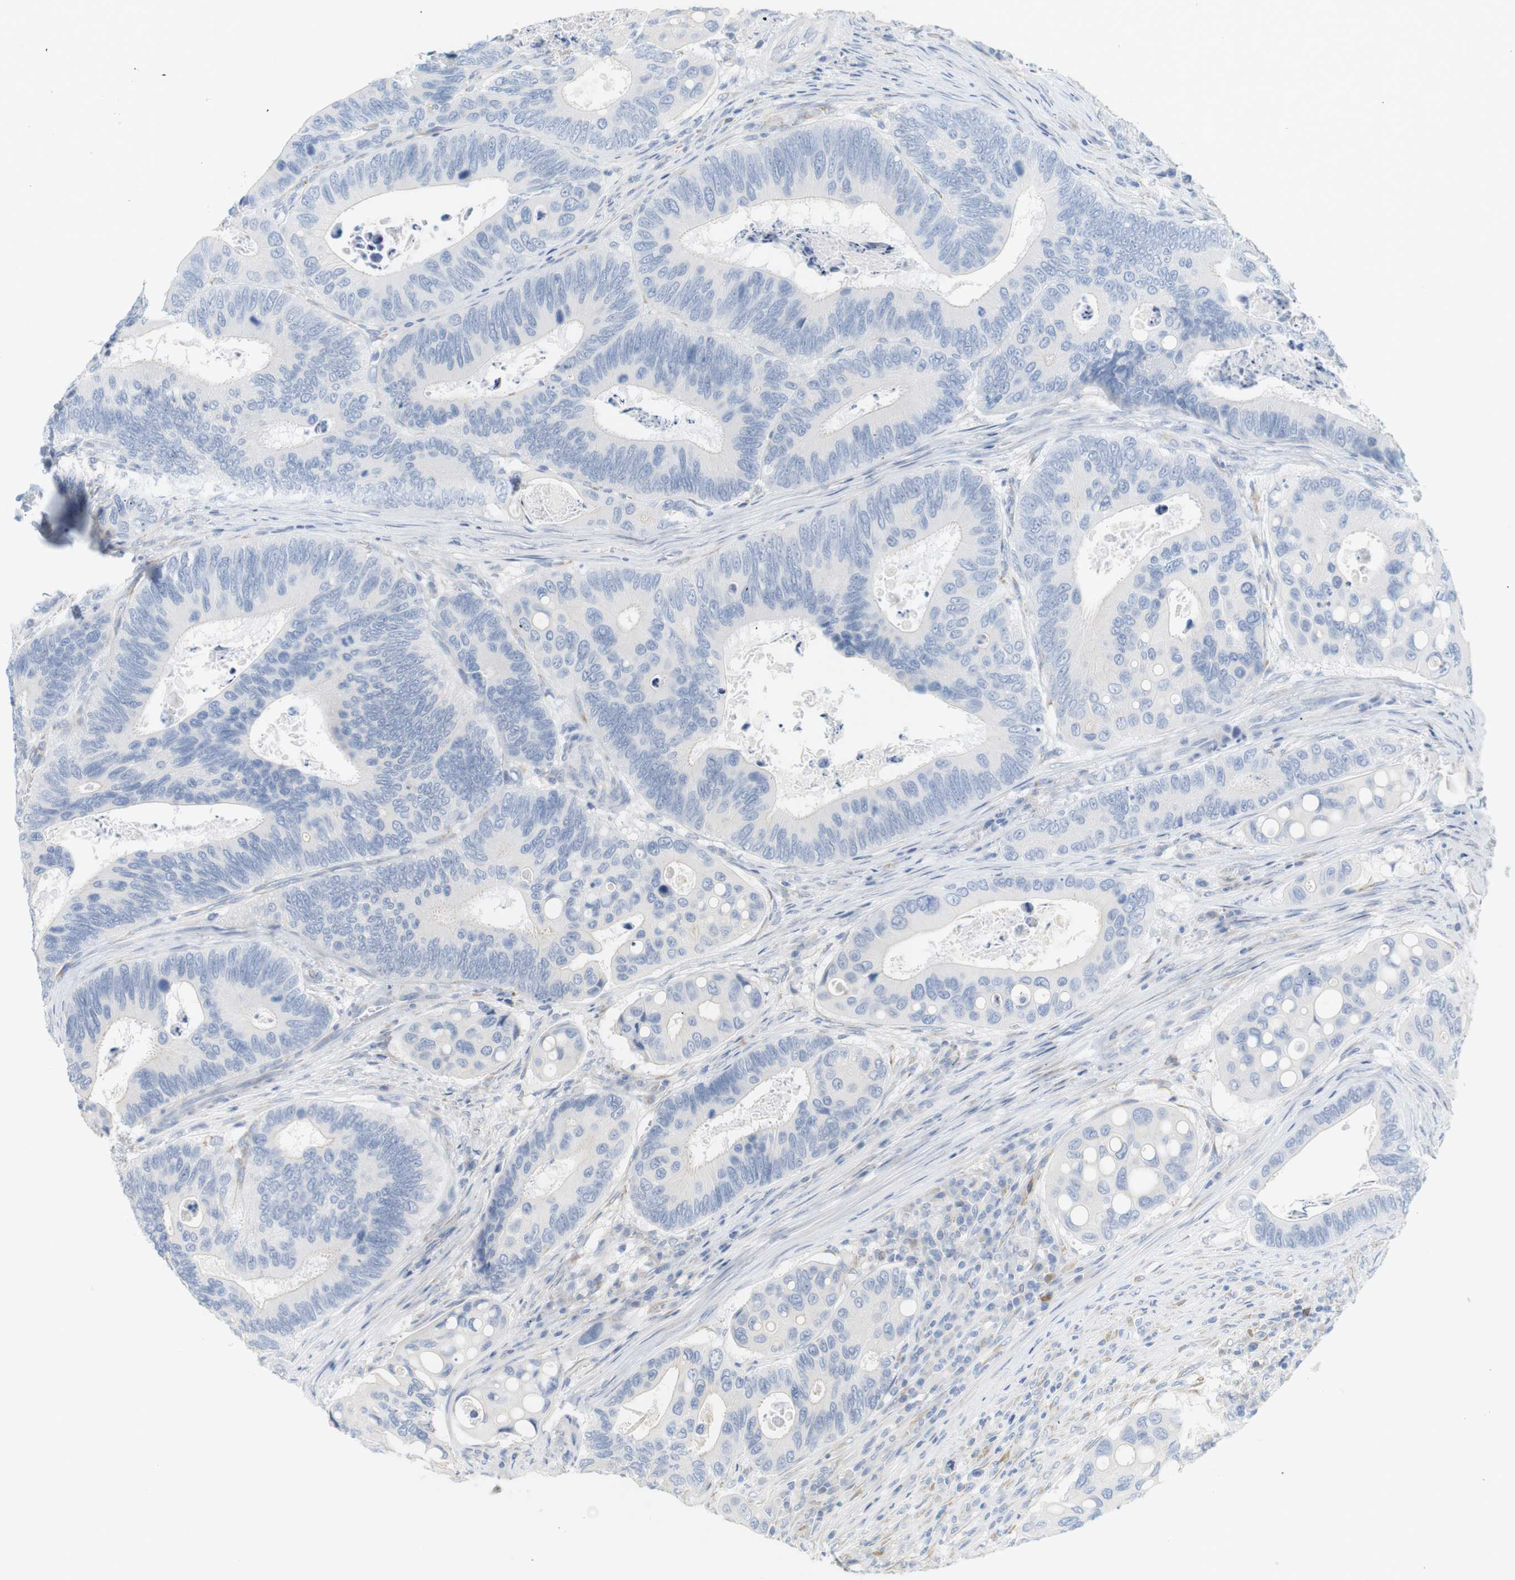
{"staining": {"intensity": "negative", "quantity": "none", "location": "none"}, "tissue": "colorectal cancer", "cell_type": "Tumor cells", "image_type": "cancer", "snomed": [{"axis": "morphology", "description": "Inflammation, NOS"}, {"axis": "morphology", "description": "Adenocarcinoma, NOS"}, {"axis": "topography", "description": "Colon"}], "caption": "Immunohistochemistry of human colorectal cancer shows no staining in tumor cells. (Immunohistochemistry, brightfield microscopy, high magnification).", "gene": "RGS9", "patient": {"sex": "male", "age": 72}}